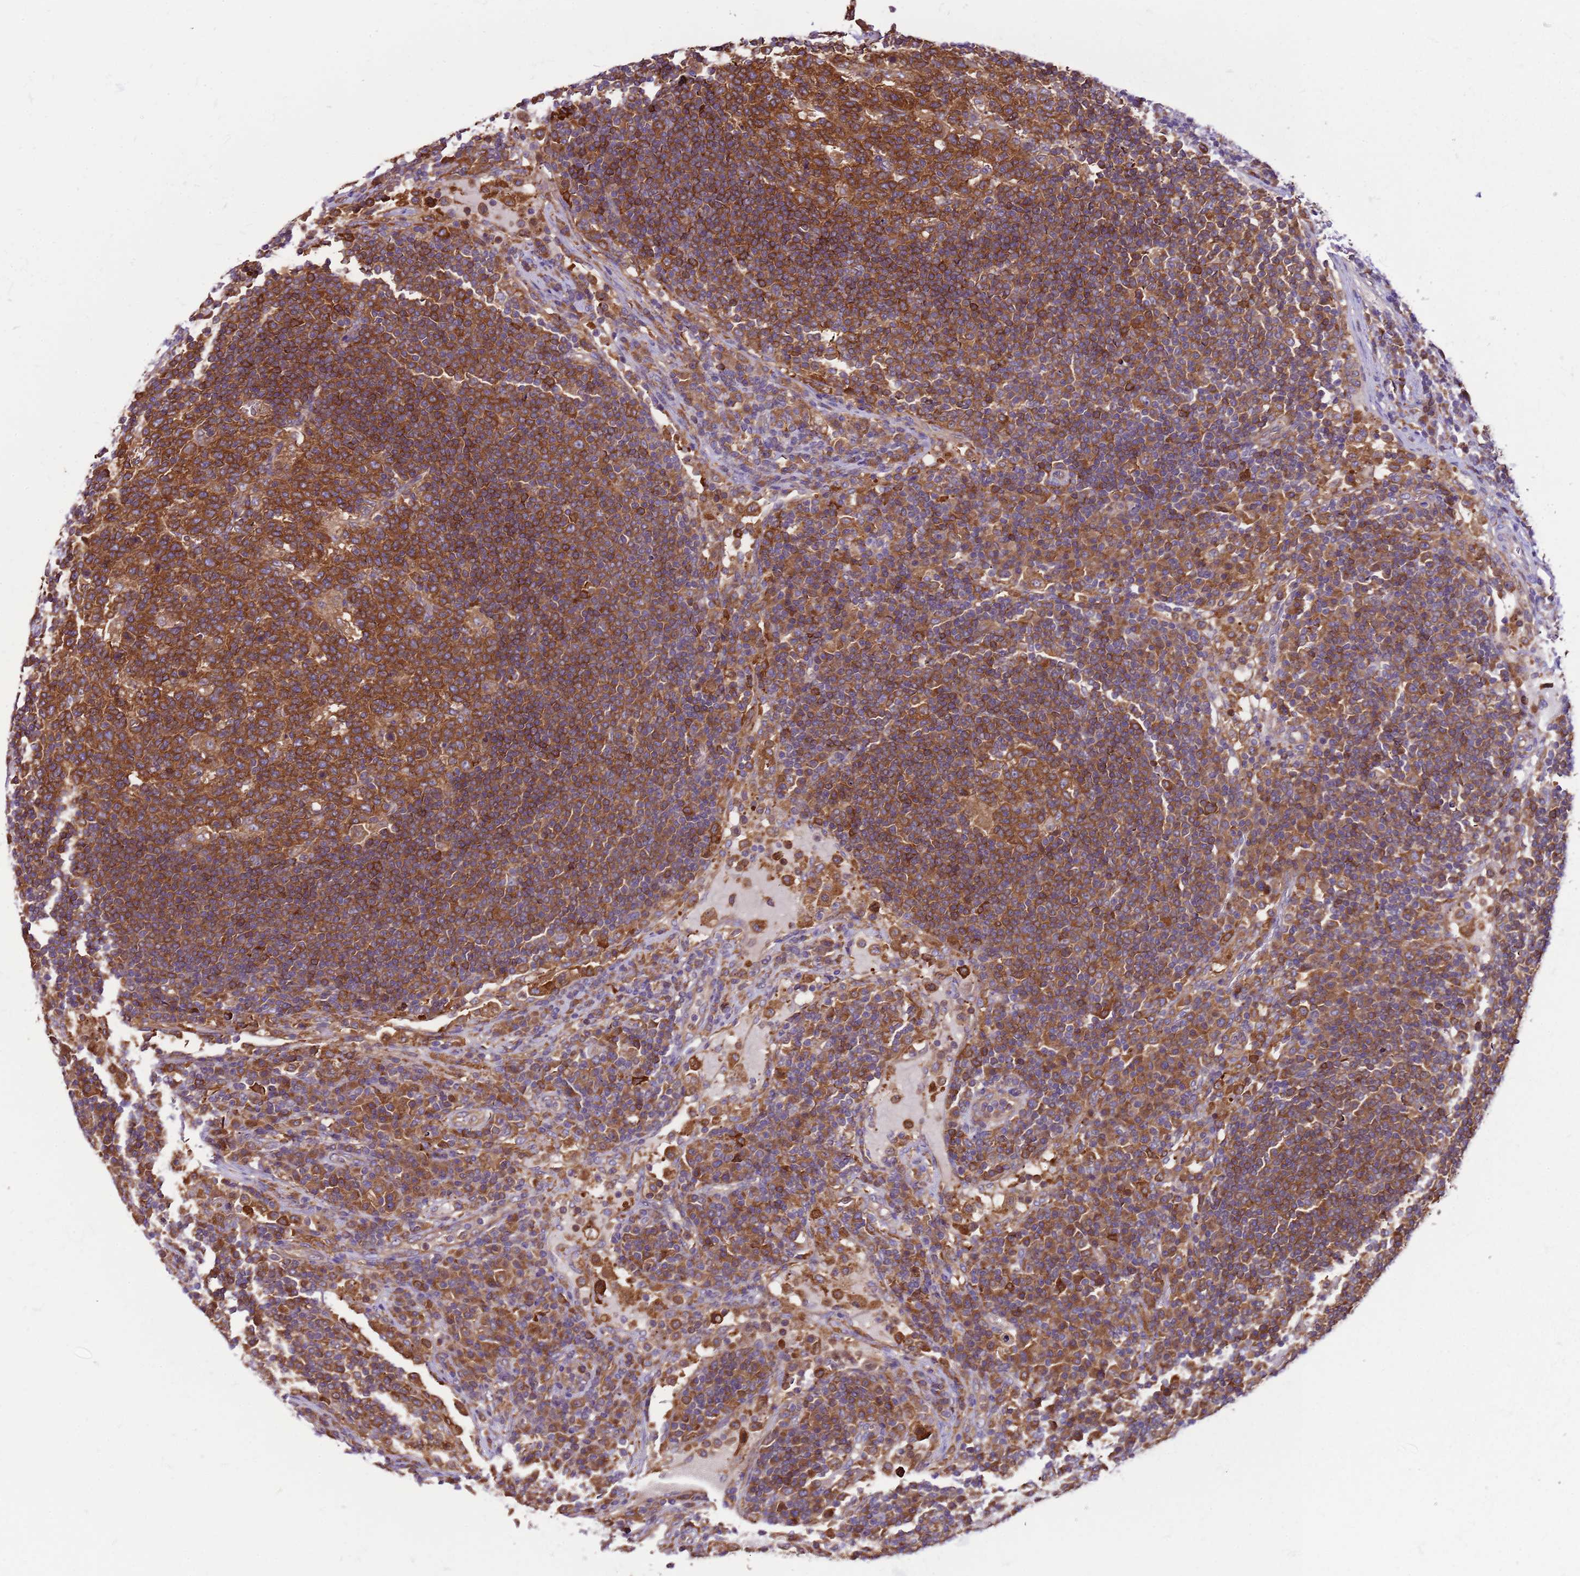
{"staining": {"intensity": "strong", "quantity": ">75%", "location": "cytoplasmic/membranous"}, "tissue": "lymph node", "cell_type": "Germinal center cells", "image_type": "normal", "snomed": [{"axis": "morphology", "description": "Normal tissue, NOS"}, {"axis": "topography", "description": "Lymph node"}], "caption": "IHC micrograph of unremarkable lymph node stained for a protein (brown), which reveals high levels of strong cytoplasmic/membranous expression in about >75% of germinal center cells.", "gene": "ATXN2L", "patient": {"sex": "female", "age": 53}}